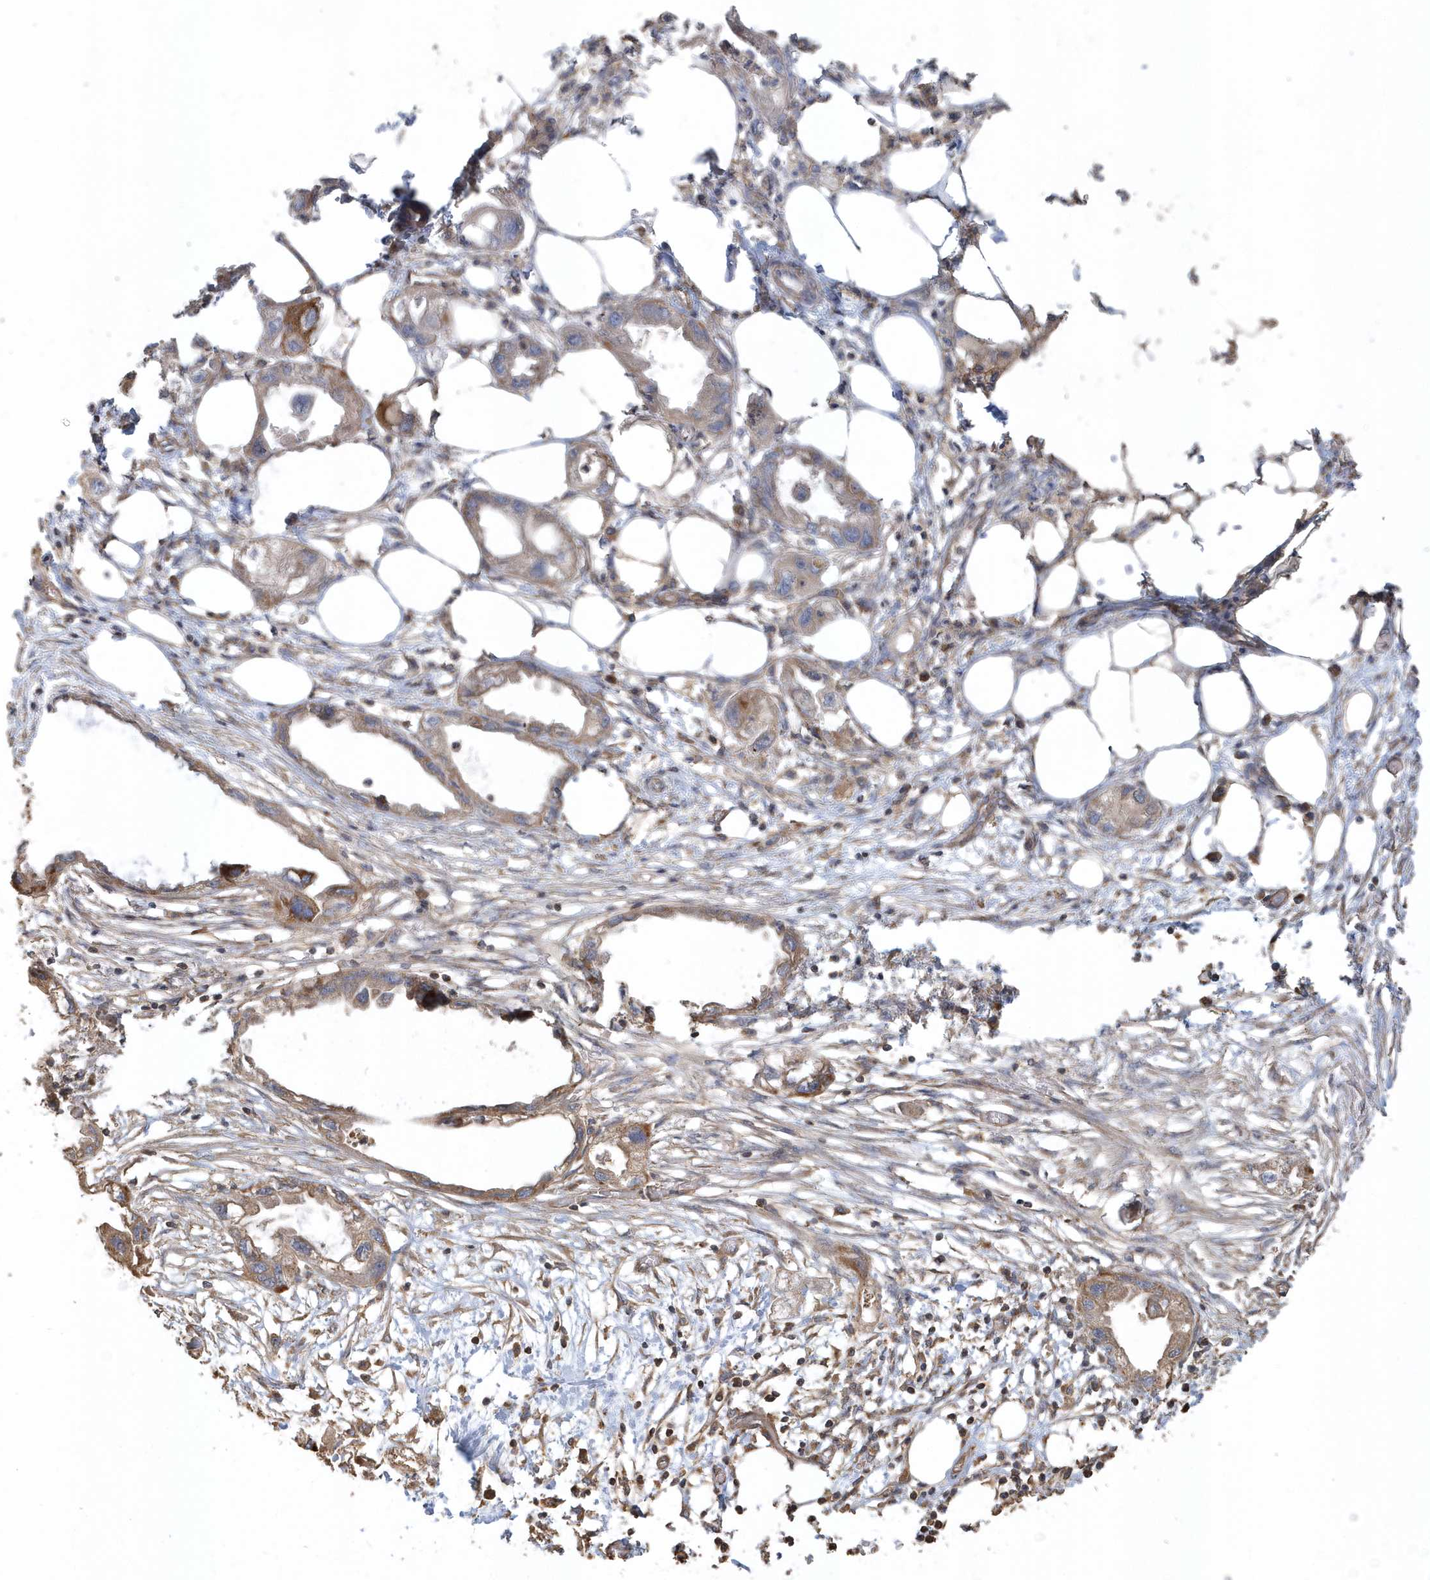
{"staining": {"intensity": "weak", "quantity": ">75%", "location": "cytoplasmic/membranous"}, "tissue": "endometrial cancer", "cell_type": "Tumor cells", "image_type": "cancer", "snomed": [{"axis": "morphology", "description": "Adenocarcinoma, NOS"}, {"axis": "morphology", "description": "Adenocarcinoma, metastatic, NOS"}, {"axis": "topography", "description": "Adipose tissue"}, {"axis": "topography", "description": "Endometrium"}], "caption": "Immunohistochemistry (IHC) of human metastatic adenocarcinoma (endometrial) demonstrates low levels of weak cytoplasmic/membranous staining in approximately >75% of tumor cells.", "gene": "TRAIP", "patient": {"sex": "female", "age": 67}}